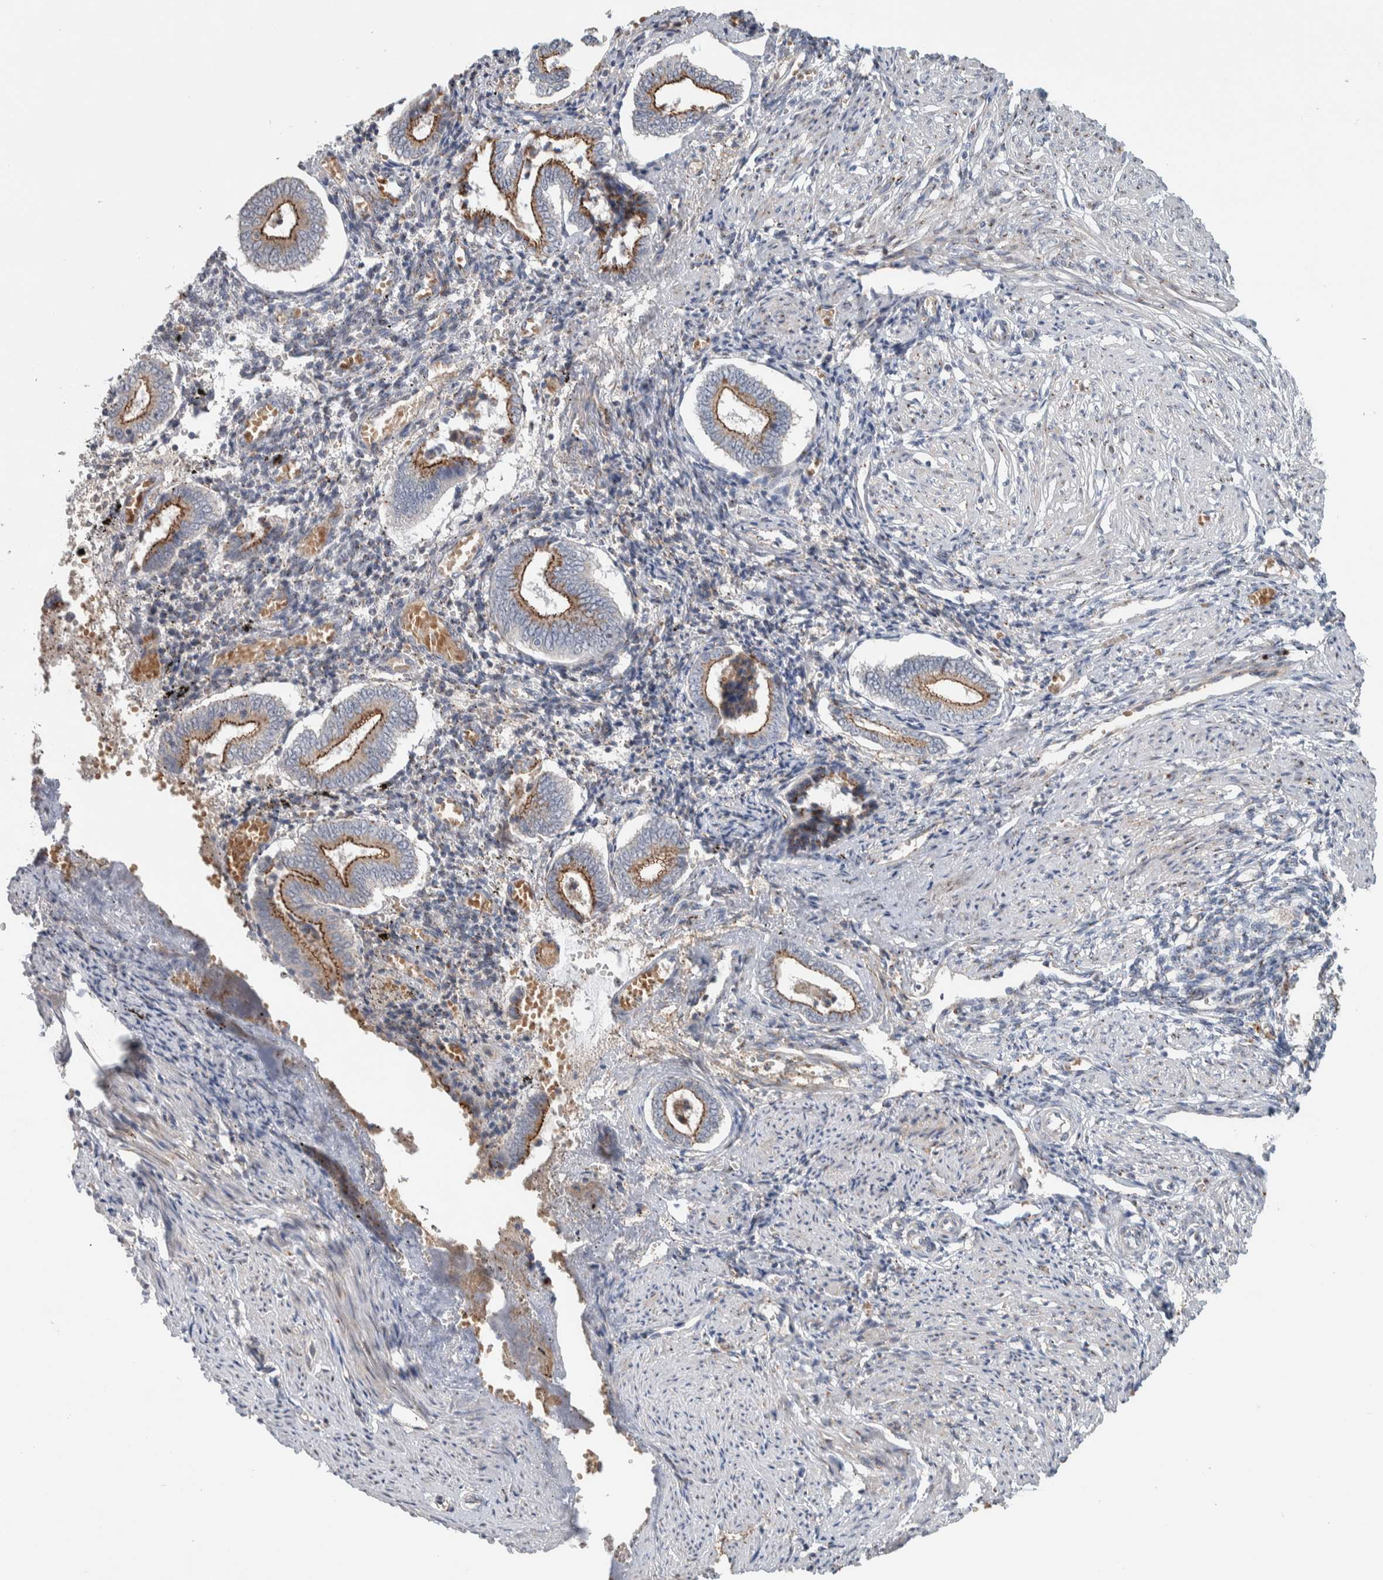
{"staining": {"intensity": "moderate", "quantity": "<25%", "location": "cytoplasmic/membranous"}, "tissue": "endometrium", "cell_type": "Cells in endometrial stroma", "image_type": "normal", "snomed": [{"axis": "morphology", "description": "Normal tissue, NOS"}, {"axis": "topography", "description": "Endometrium"}], "caption": "Endometrium stained with DAB (3,3'-diaminobenzidine) immunohistochemistry (IHC) displays low levels of moderate cytoplasmic/membranous staining in approximately <25% of cells in endometrial stroma.", "gene": "SLC38A10", "patient": {"sex": "female", "age": 42}}